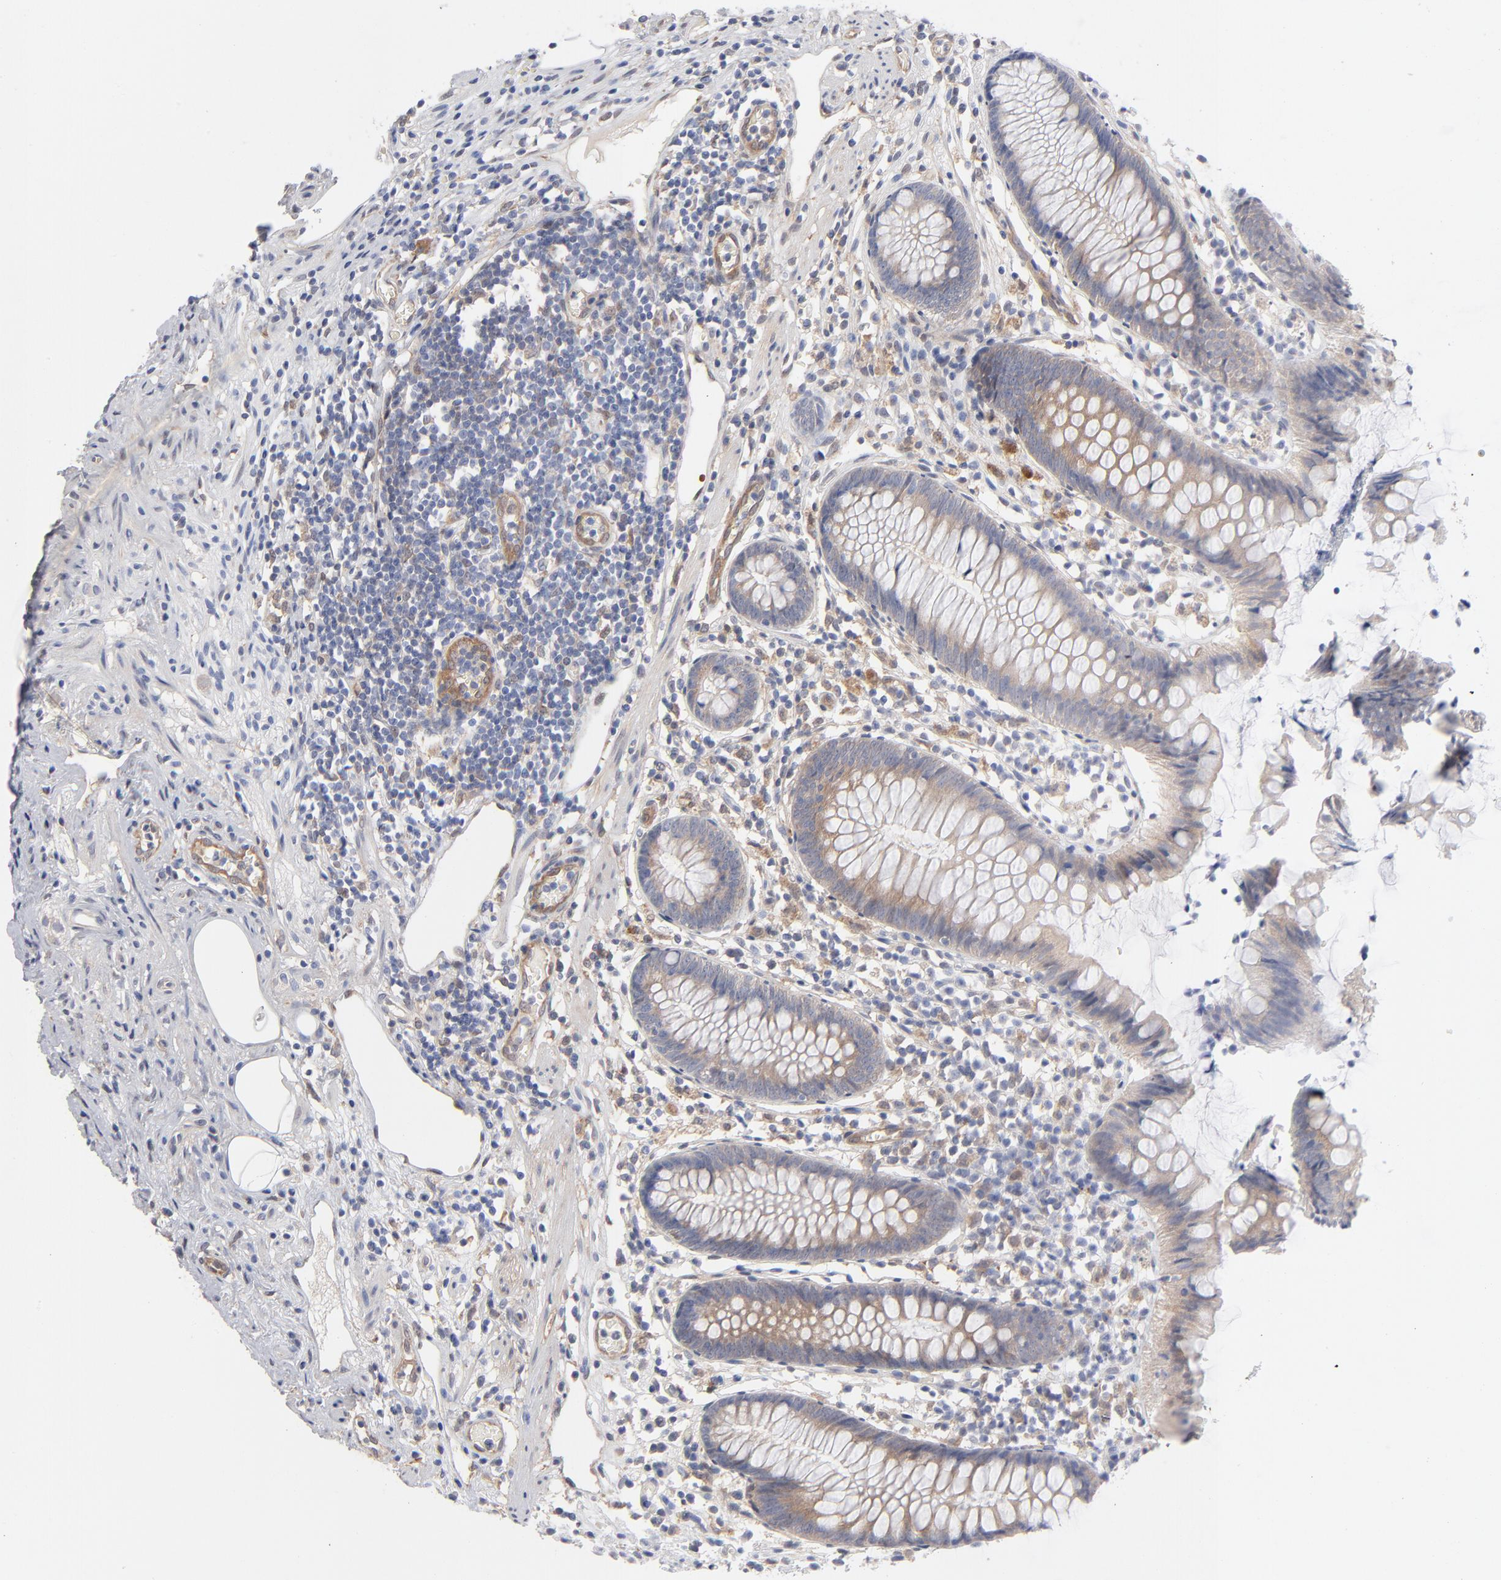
{"staining": {"intensity": "weak", "quantity": ">75%", "location": "cytoplasmic/membranous"}, "tissue": "appendix", "cell_type": "Glandular cells", "image_type": "normal", "snomed": [{"axis": "morphology", "description": "Normal tissue, NOS"}, {"axis": "topography", "description": "Appendix"}], "caption": "Appendix stained with a brown dye shows weak cytoplasmic/membranous positive positivity in about >75% of glandular cells.", "gene": "ARRB1", "patient": {"sex": "male", "age": 38}}